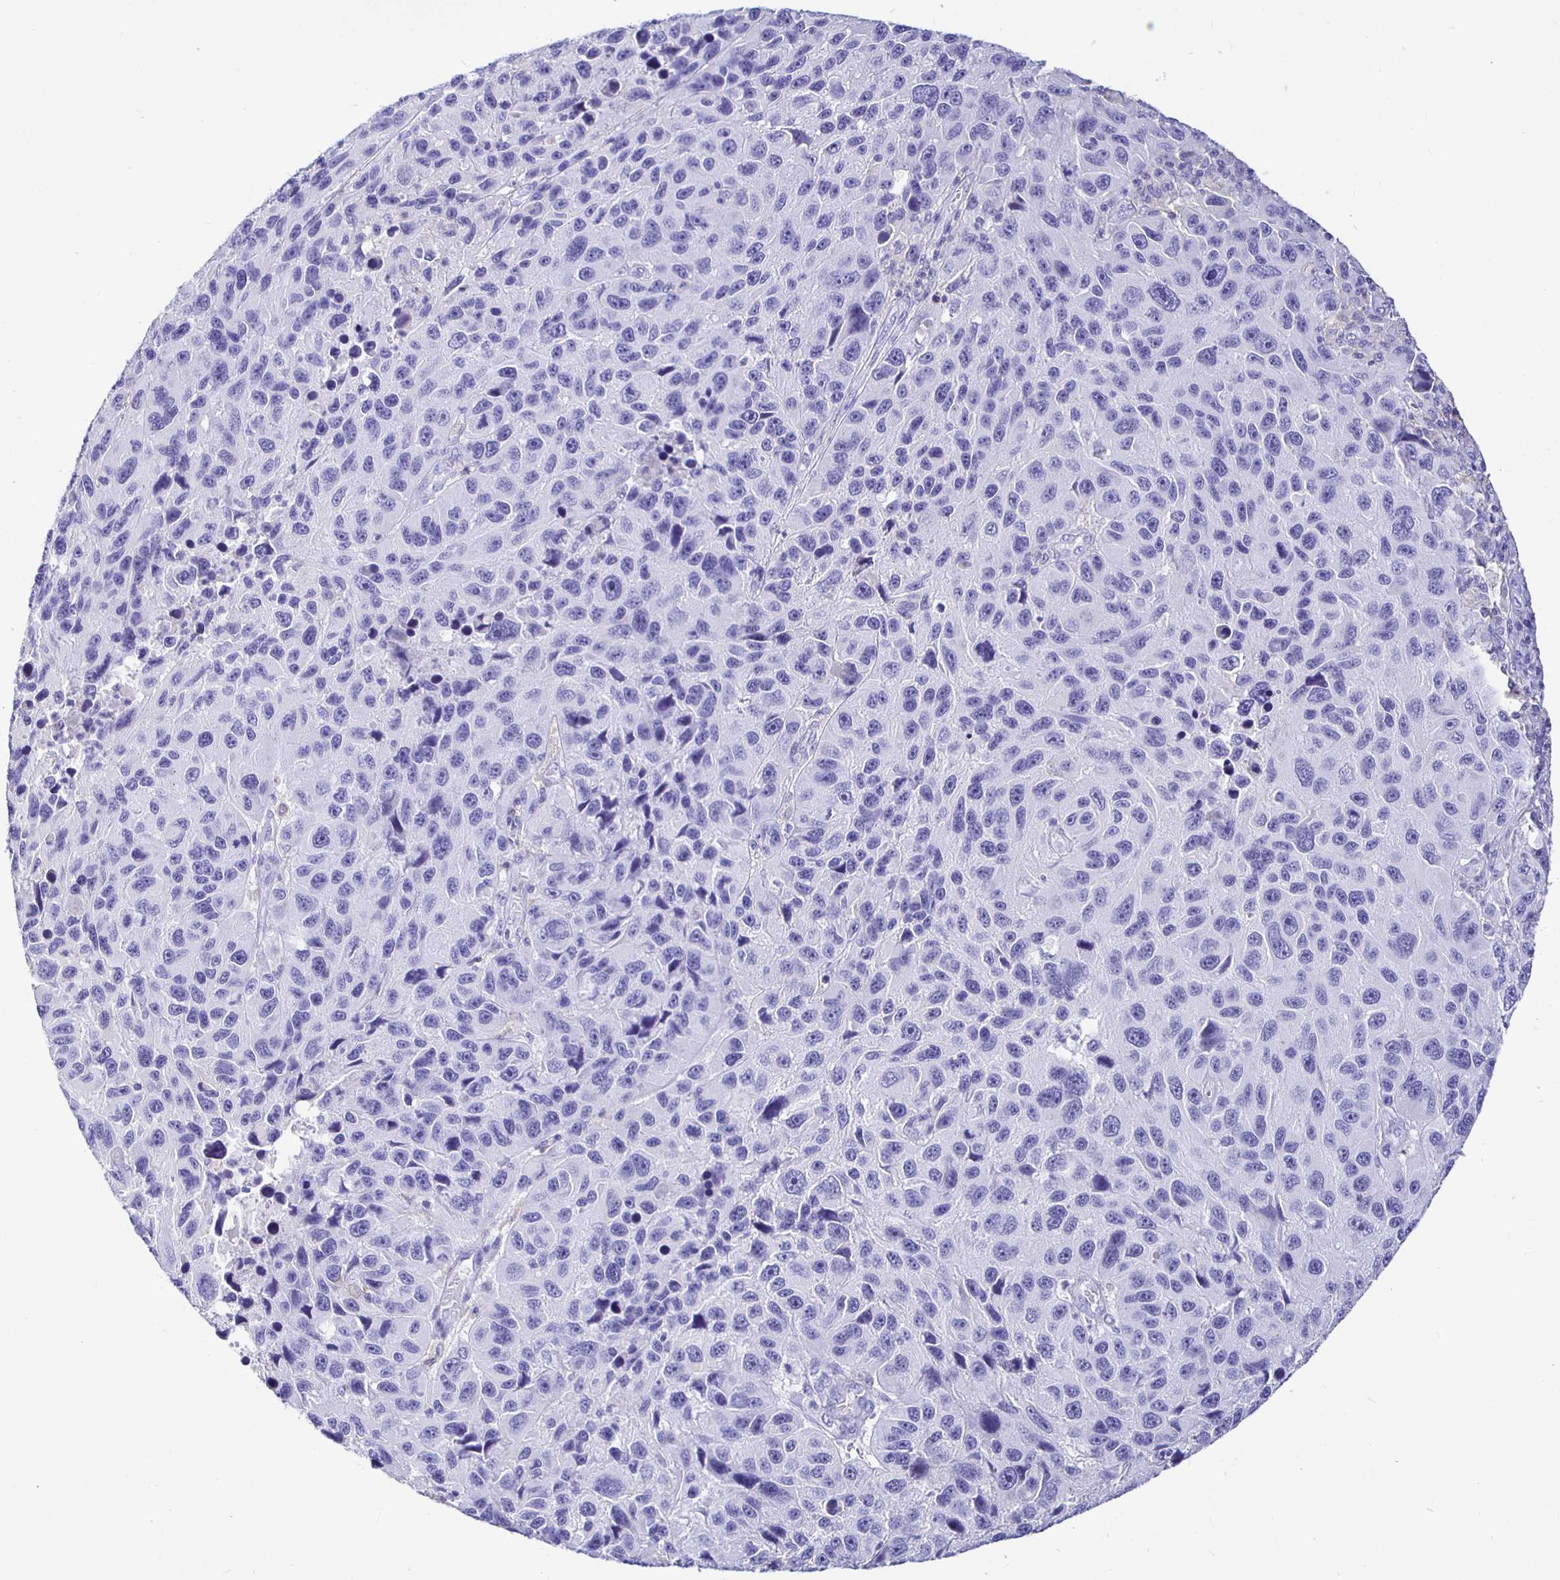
{"staining": {"intensity": "negative", "quantity": "none", "location": "none"}, "tissue": "melanoma", "cell_type": "Tumor cells", "image_type": "cancer", "snomed": [{"axis": "morphology", "description": "Malignant melanoma, NOS"}, {"axis": "topography", "description": "Skin"}], "caption": "Human melanoma stained for a protein using immunohistochemistry demonstrates no positivity in tumor cells.", "gene": "UMOD", "patient": {"sex": "male", "age": 53}}